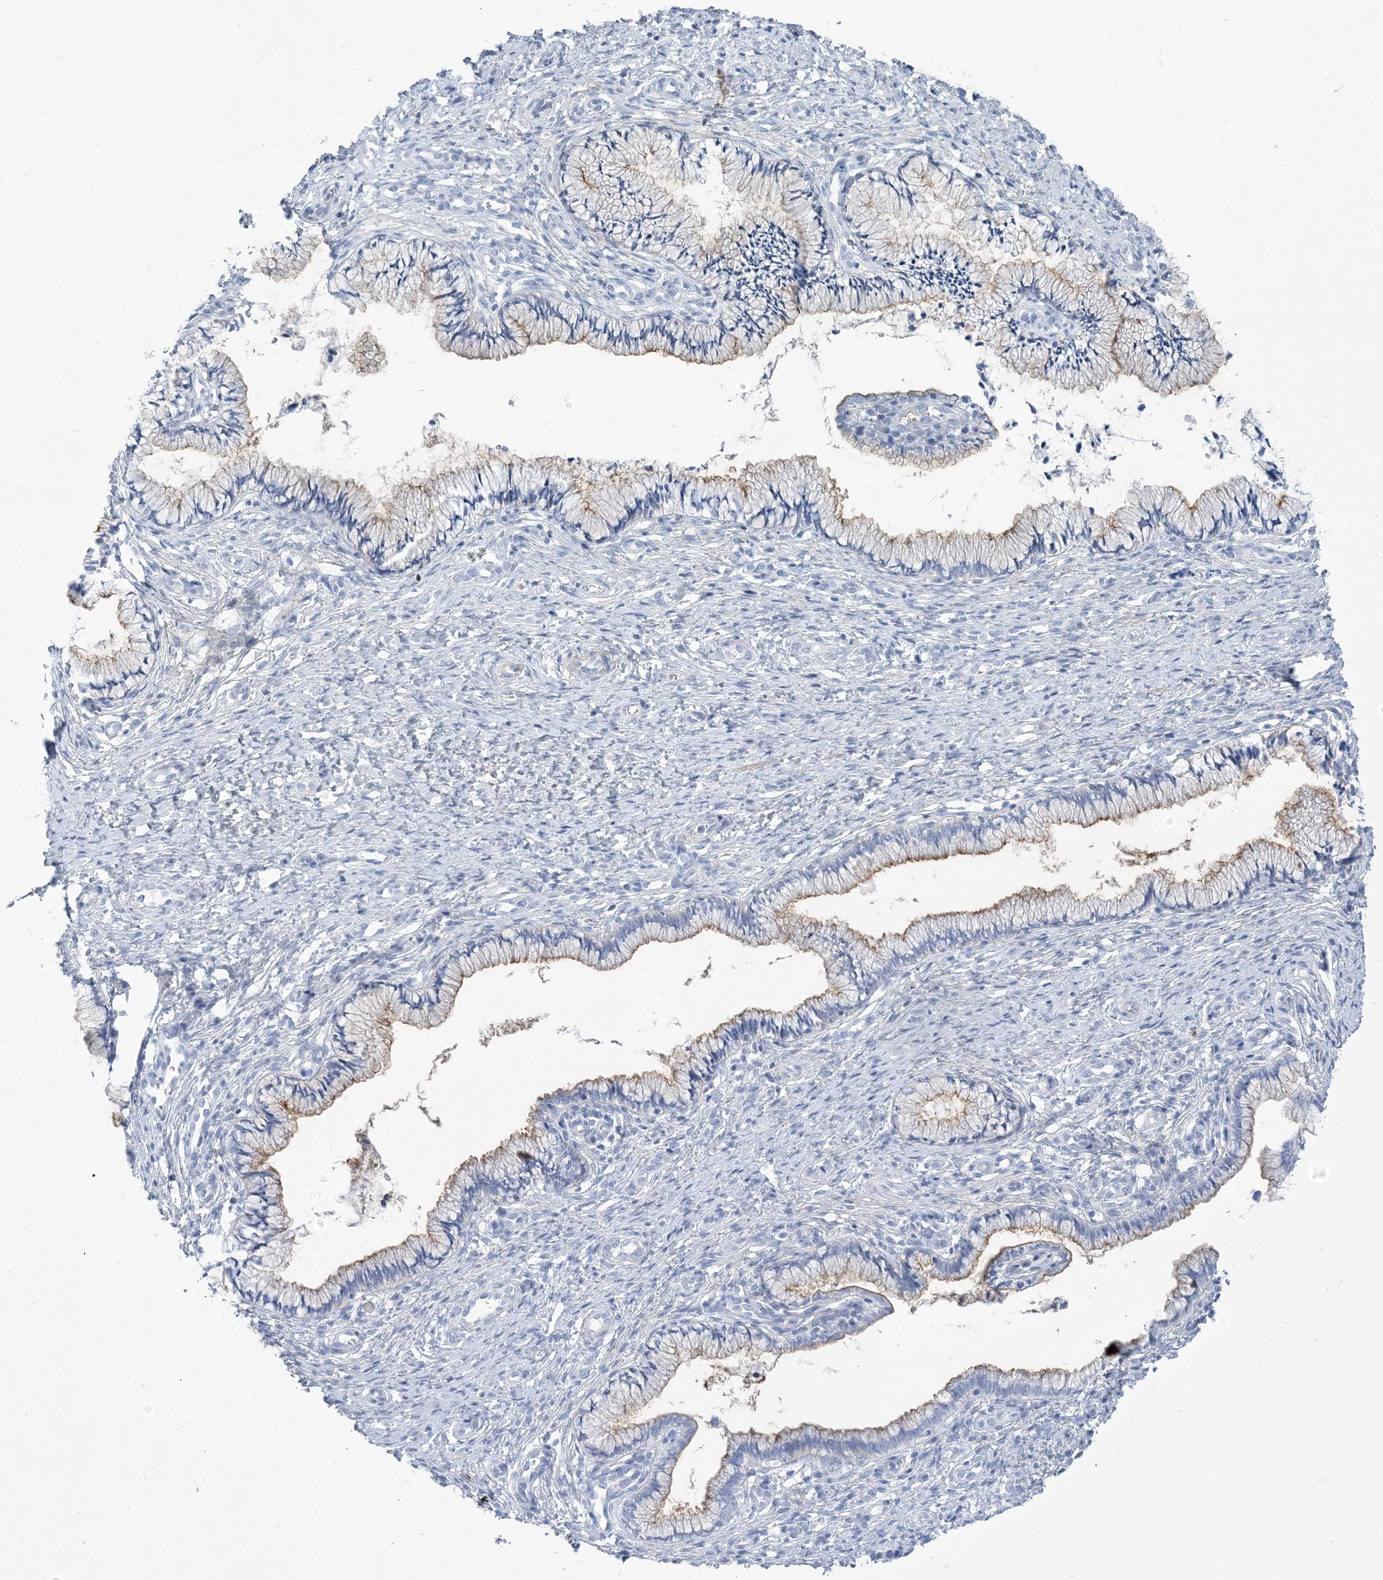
{"staining": {"intensity": "moderate", "quantity": "<25%", "location": "cytoplasmic/membranous"}, "tissue": "cervix", "cell_type": "Glandular cells", "image_type": "normal", "snomed": [{"axis": "morphology", "description": "Normal tissue, NOS"}, {"axis": "topography", "description": "Cervix"}], "caption": "Protein positivity by IHC exhibits moderate cytoplasmic/membranous positivity in about <25% of glandular cells in unremarkable cervix. (DAB (3,3'-diaminobenzidine) IHC with brightfield microscopy, high magnification).", "gene": "MOXD1", "patient": {"sex": "female", "age": 36}}